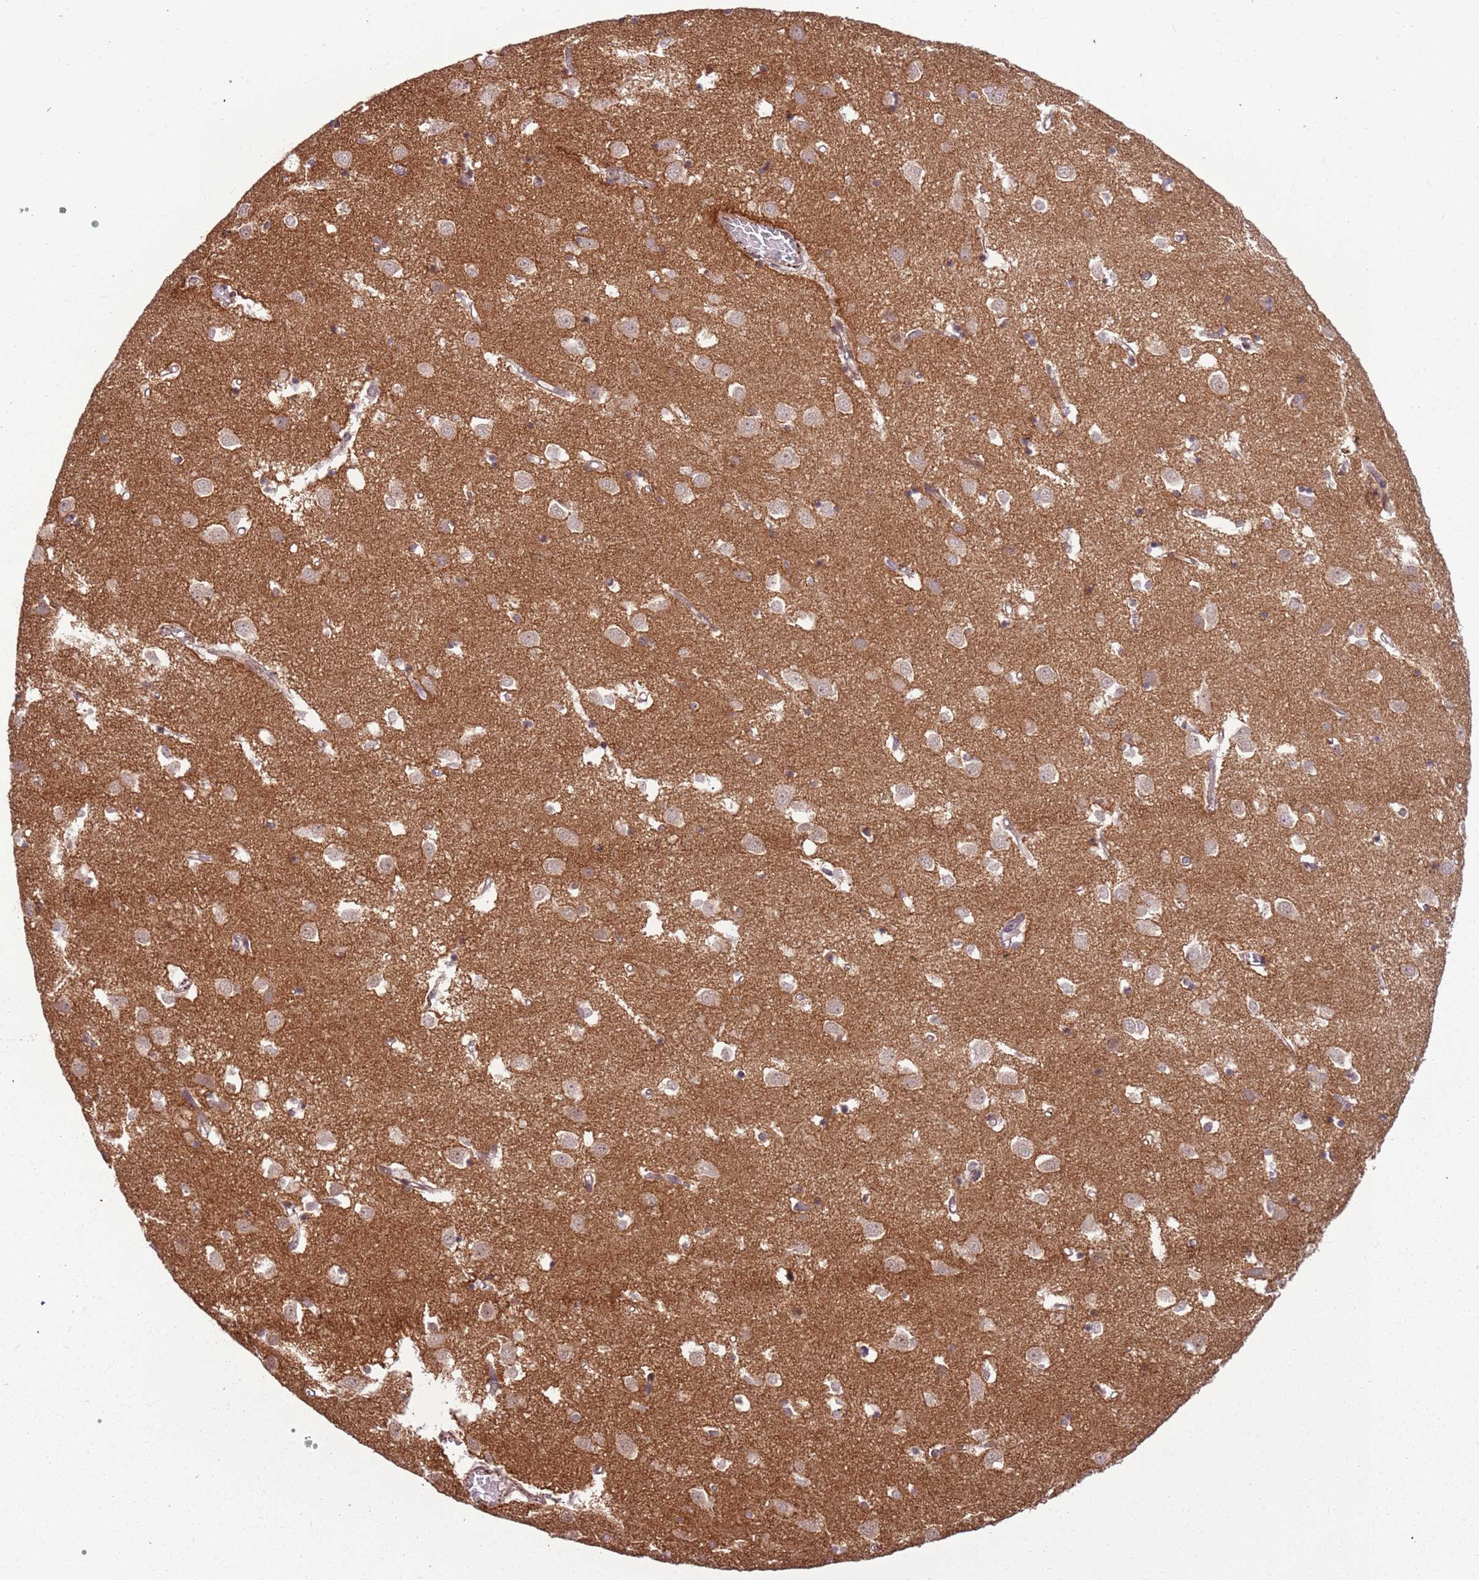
{"staining": {"intensity": "moderate", "quantity": "<25%", "location": "nuclear"}, "tissue": "caudate", "cell_type": "Glial cells", "image_type": "normal", "snomed": [{"axis": "morphology", "description": "Normal tissue, NOS"}, {"axis": "topography", "description": "Lateral ventricle wall"}], "caption": "Moderate nuclear expression for a protein is identified in approximately <25% of glial cells of benign caudate using IHC.", "gene": "POLR3H", "patient": {"sex": "male", "age": 70}}